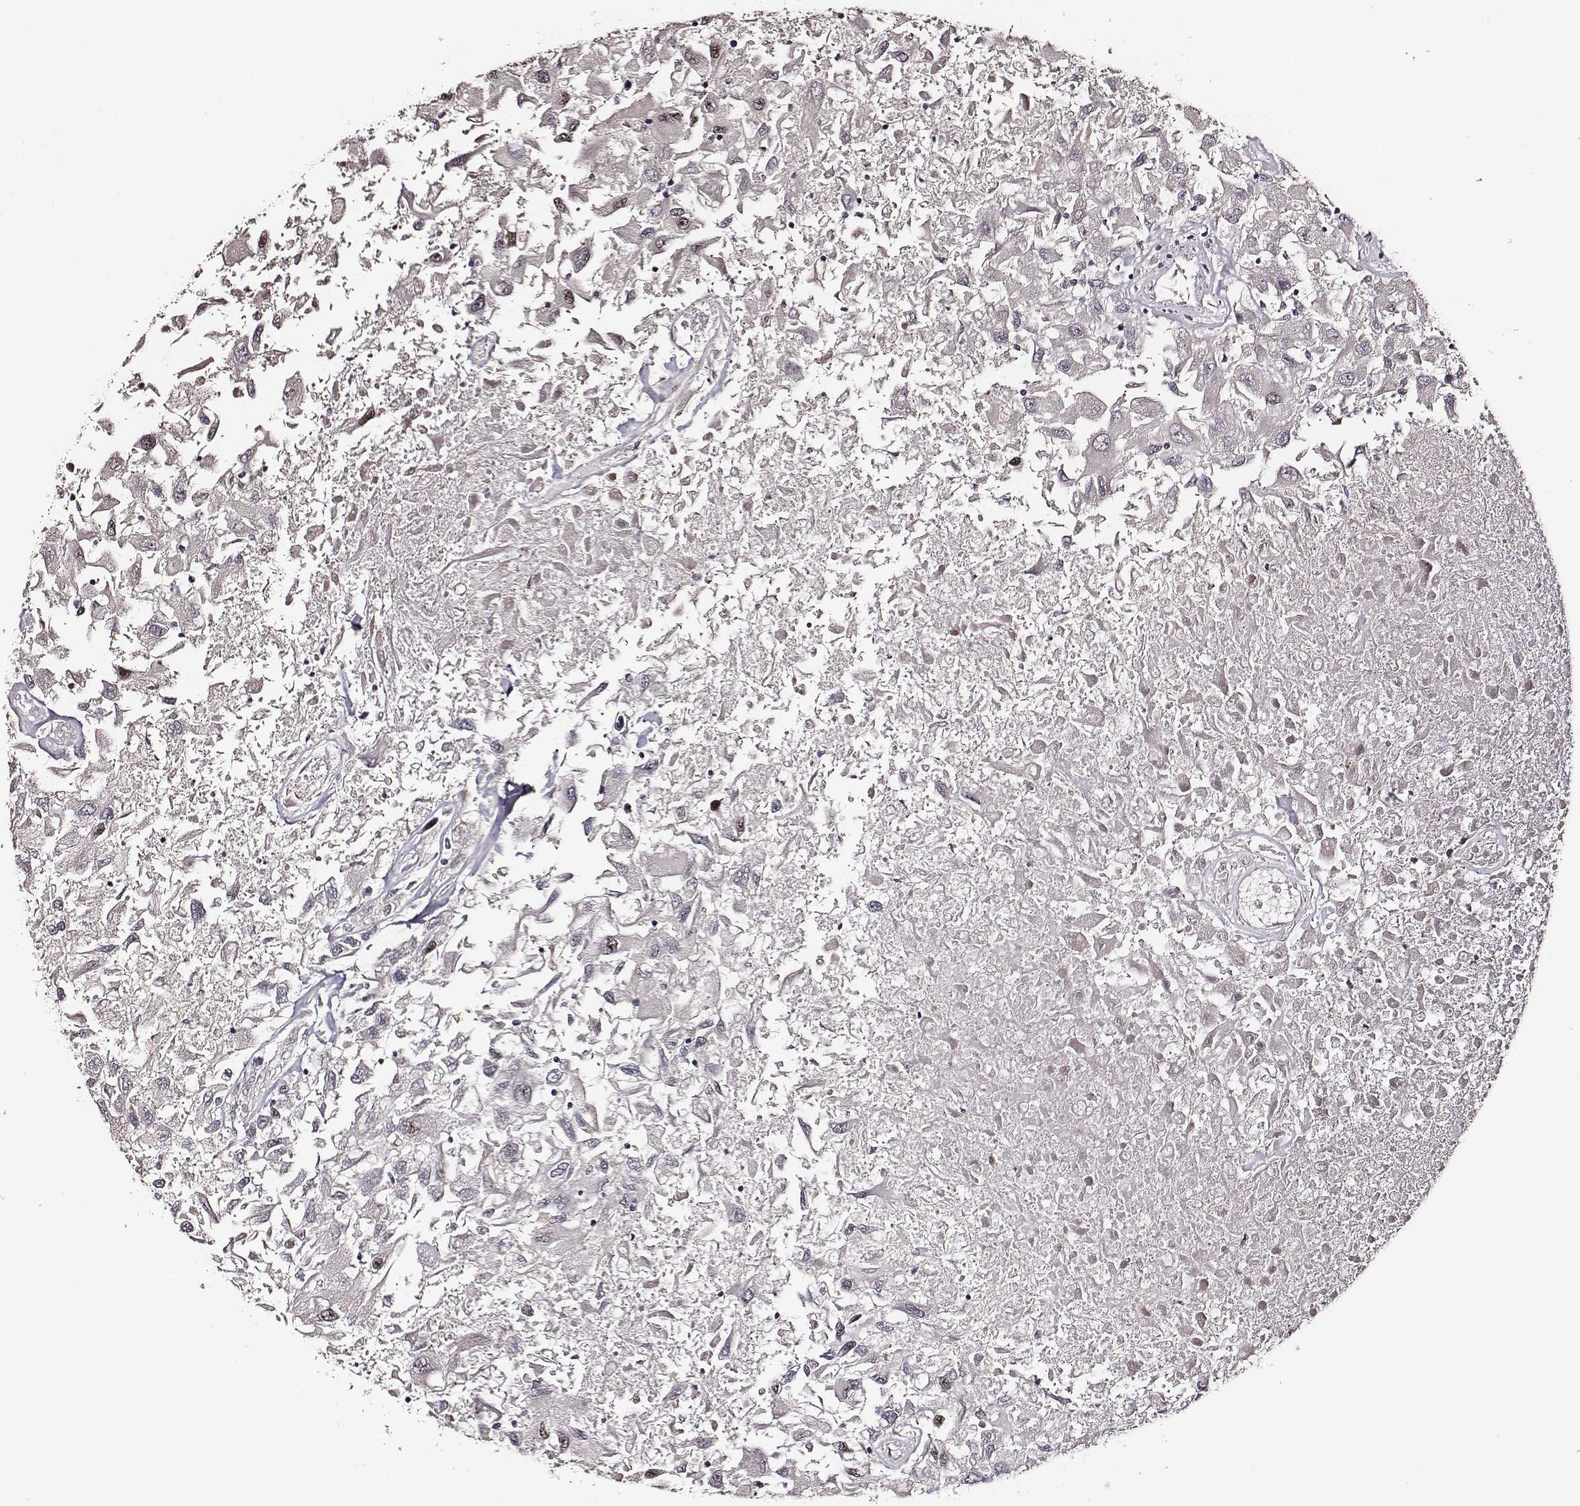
{"staining": {"intensity": "weak", "quantity": "<25%", "location": "nuclear"}, "tissue": "renal cancer", "cell_type": "Tumor cells", "image_type": "cancer", "snomed": [{"axis": "morphology", "description": "Adenocarcinoma, NOS"}, {"axis": "topography", "description": "Kidney"}], "caption": "DAB (3,3'-diaminobenzidine) immunohistochemical staining of renal cancer demonstrates no significant staining in tumor cells.", "gene": "PPARA", "patient": {"sex": "female", "age": 76}}